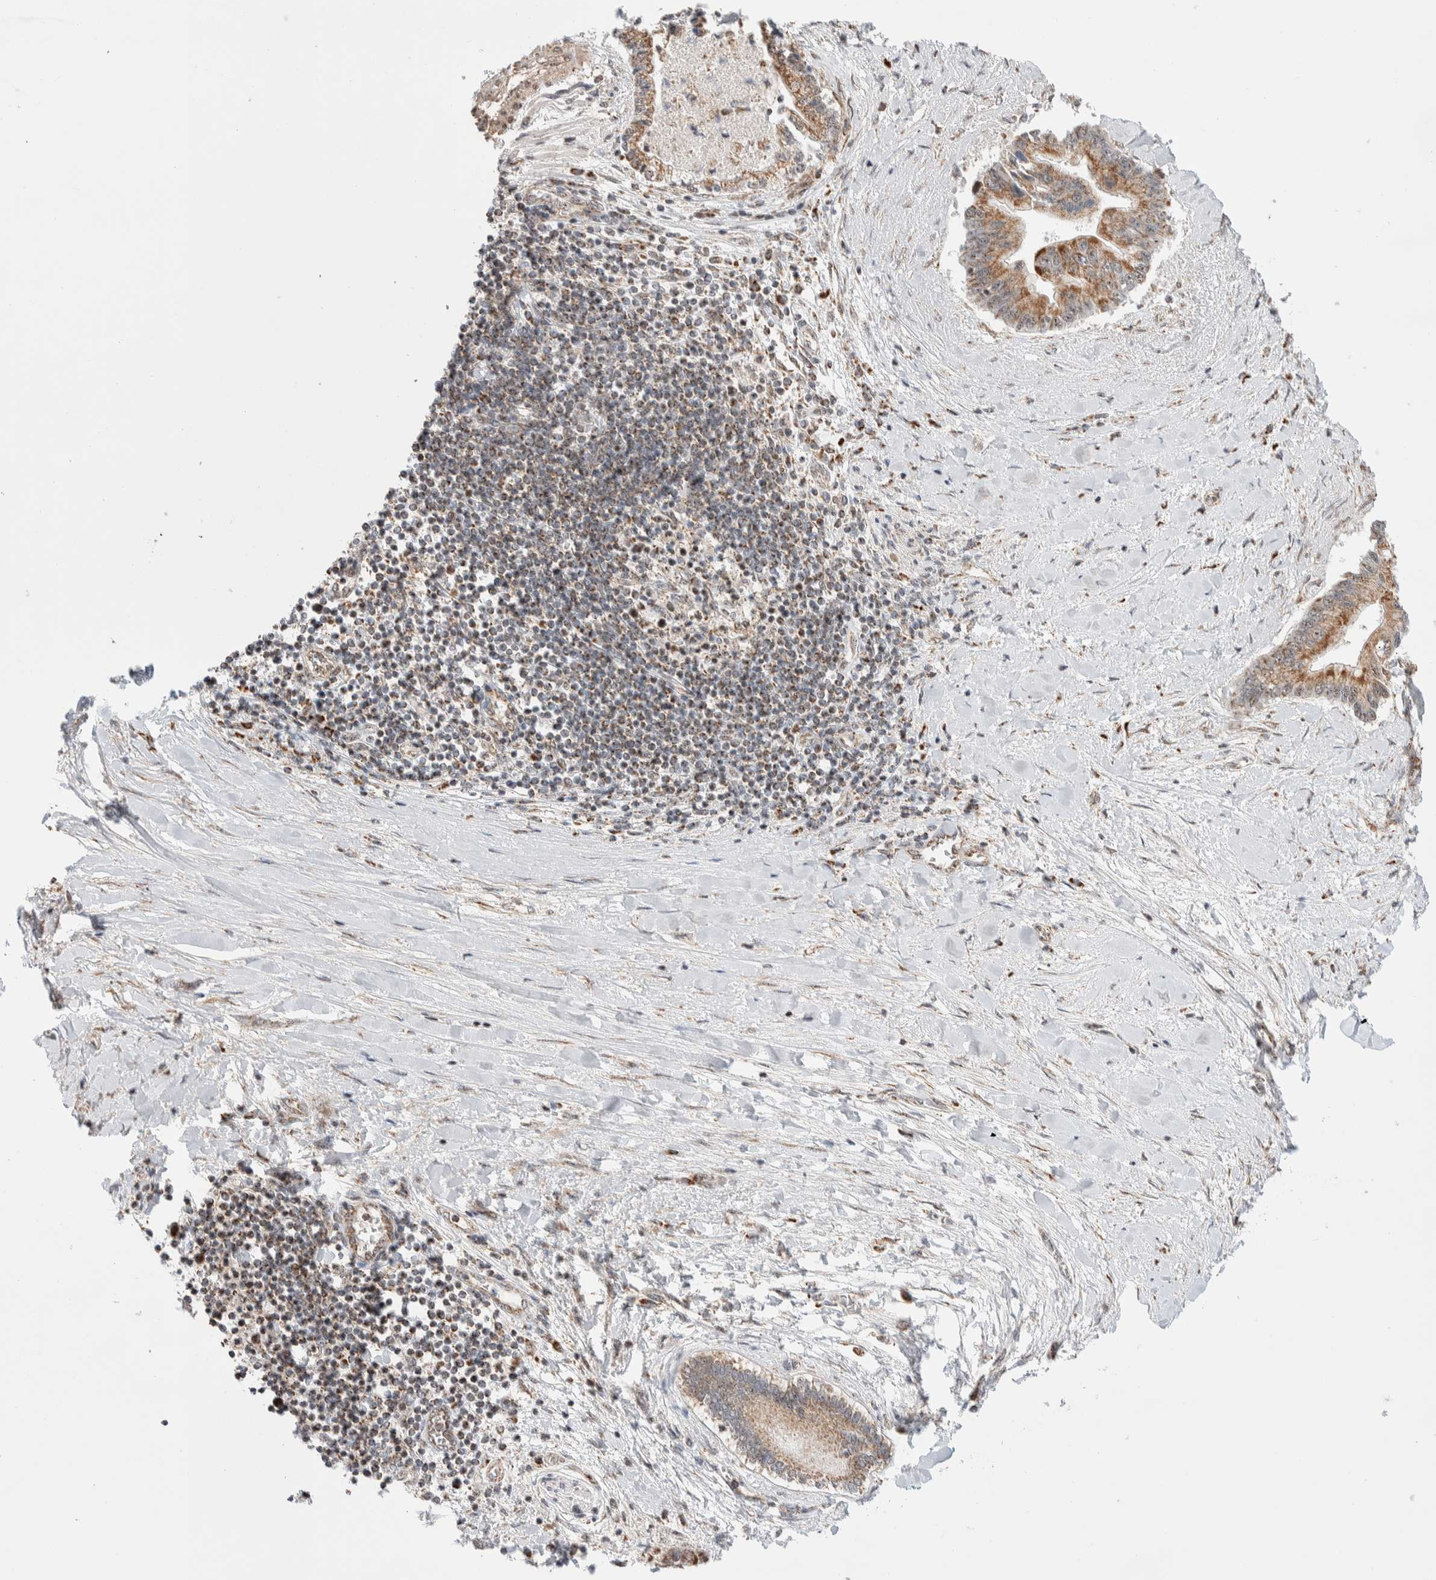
{"staining": {"intensity": "moderate", "quantity": ">75%", "location": "cytoplasmic/membranous"}, "tissue": "liver cancer", "cell_type": "Tumor cells", "image_type": "cancer", "snomed": [{"axis": "morphology", "description": "Cholangiocarcinoma"}, {"axis": "topography", "description": "Liver"}], "caption": "Immunohistochemistry of human liver cancer (cholangiocarcinoma) exhibits medium levels of moderate cytoplasmic/membranous staining in approximately >75% of tumor cells.", "gene": "ZNF695", "patient": {"sex": "male", "age": 50}}